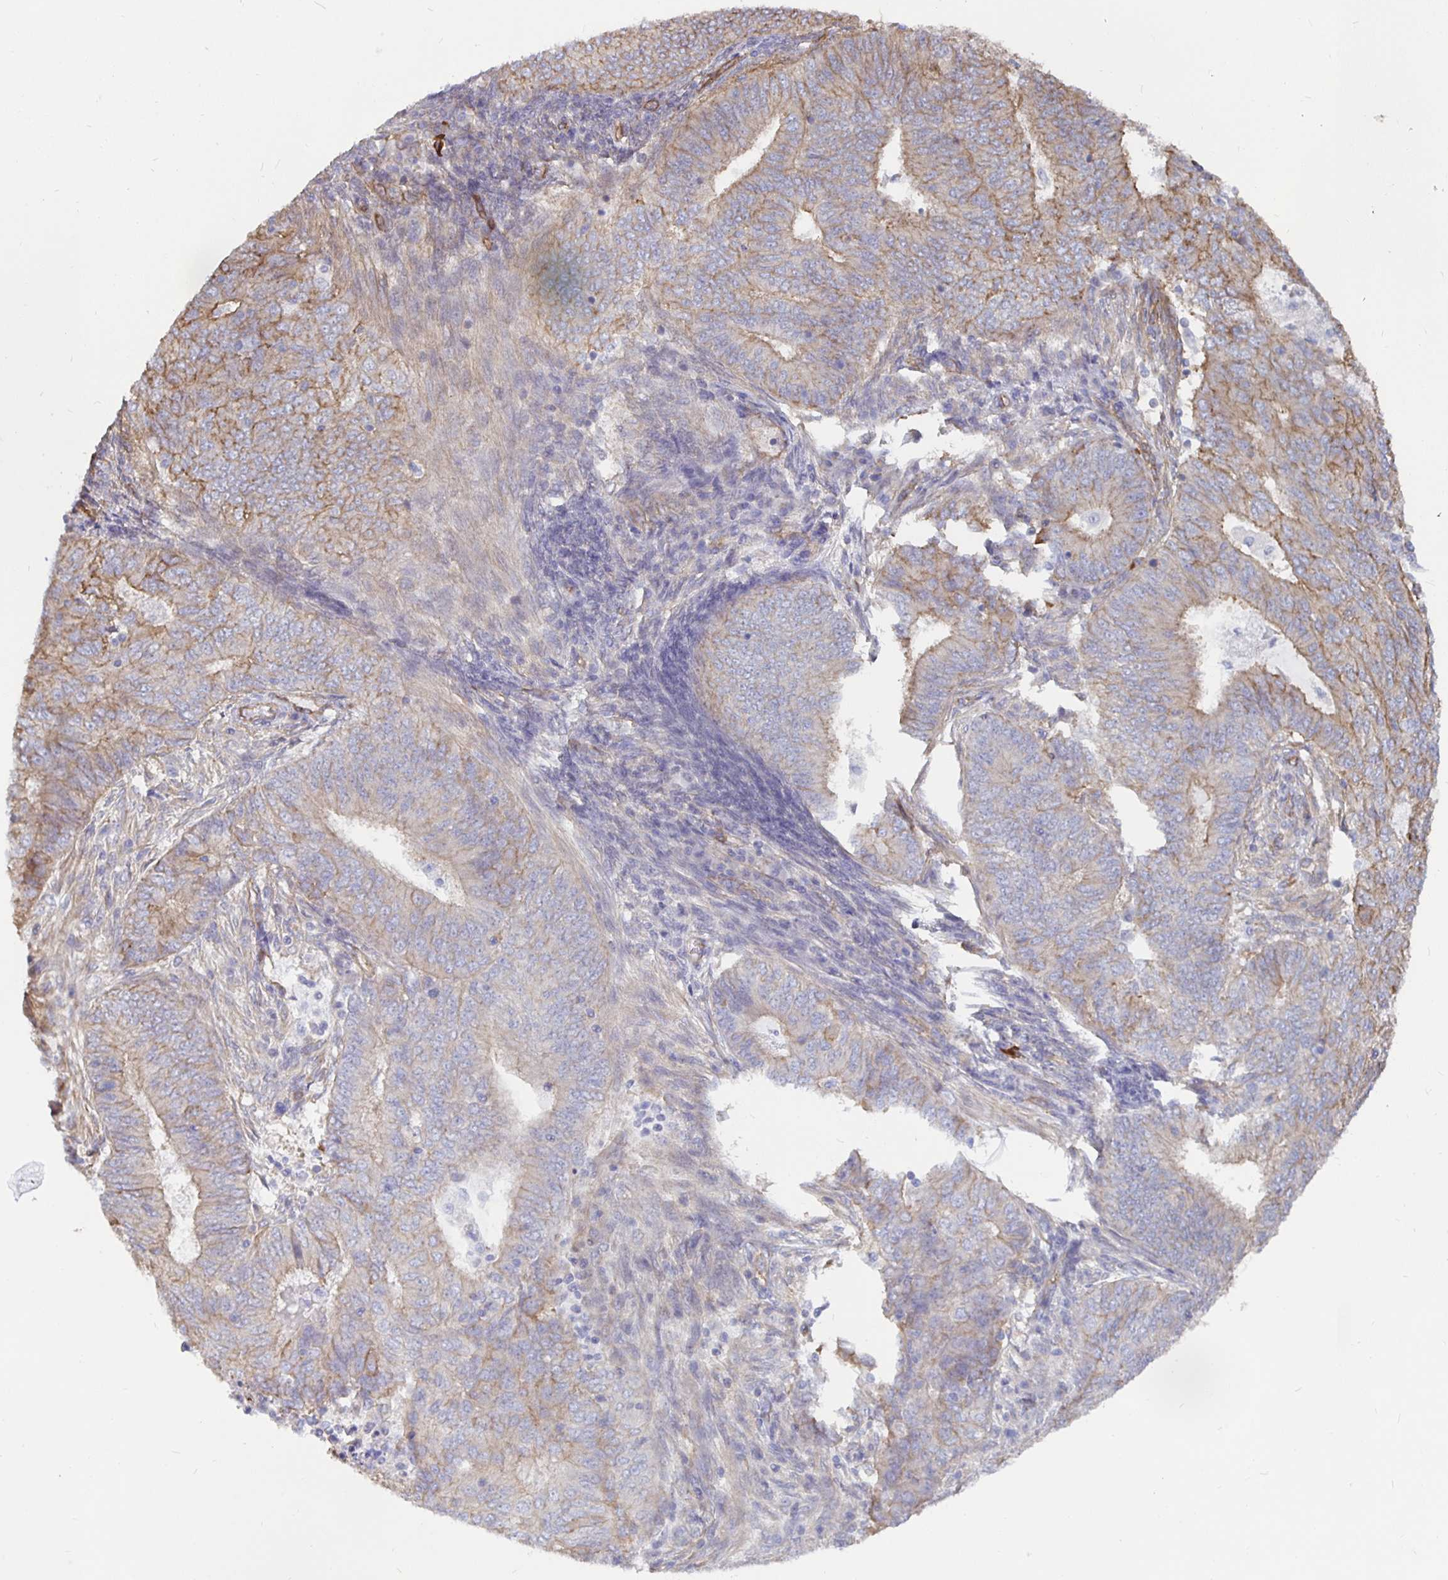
{"staining": {"intensity": "weak", "quantity": "25%-75%", "location": "cytoplasmic/membranous"}, "tissue": "endometrial cancer", "cell_type": "Tumor cells", "image_type": "cancer", "snomed": [{"axis": "morphology", "description": "Adenocarcinoma, NOS"}, {"axis": "topography", "description": "Endometrium"}], "caption": "This micrograph displays IHC staining of adenocarcinoma (endometrial), with low weak cytoplasmic/membranous staining in about 25%-75% of tumor cells.", "gene": "ARHGEF39", "patient": {"sex": "female", "age": 62}}